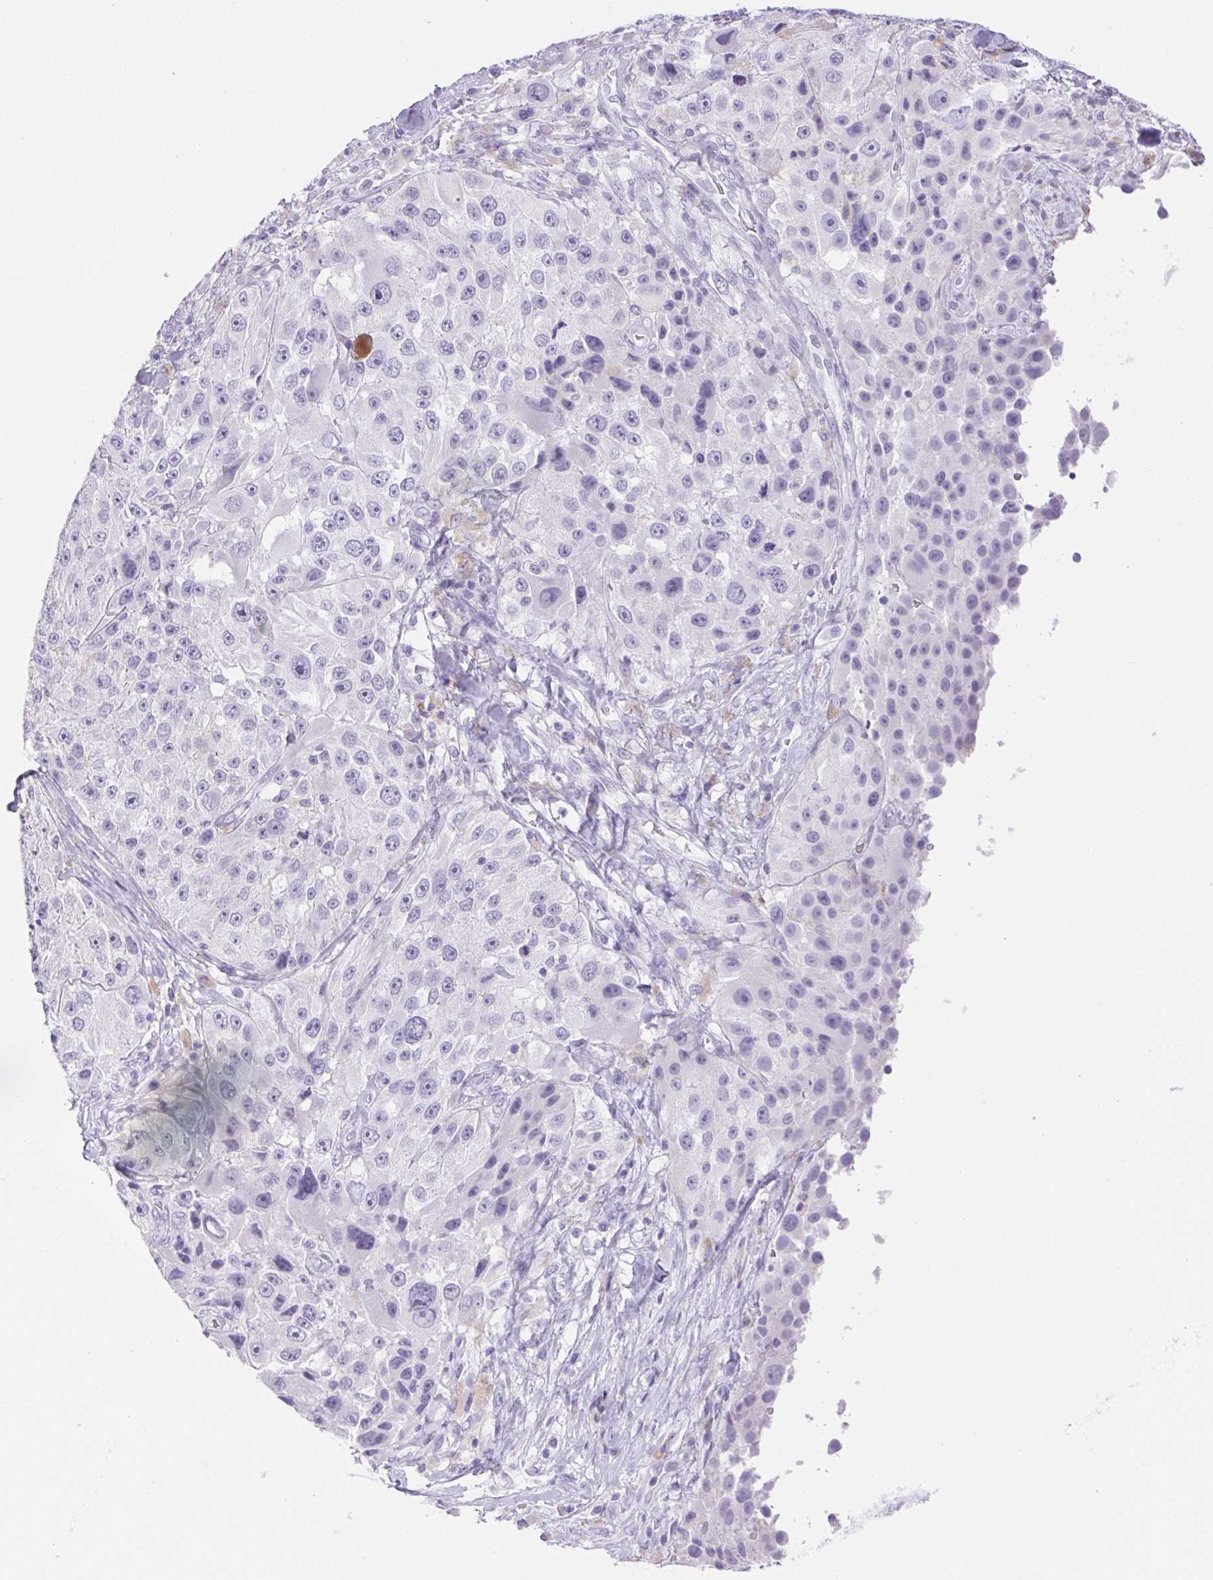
{"staining": {"intensity": "negative", "quantity": "none", "location": "none"}, "tissue": "melanoma", "cell_type": "Tumor cells", "image_type": "cancer", "snomed": [{"axis": "morphology", "description": "Malignant melanoma, Metastatic site"}, {"axis": "topography", "description": "Lymph node"}], "caption": "A high-resolution photomicrograph shows immunohistochemistry staining of malignant melanoma (metastatic site), which displays no significant staining in tumor cells.", "gene": "HLA-G", "patient": {"sex": "male", "age": 62}}